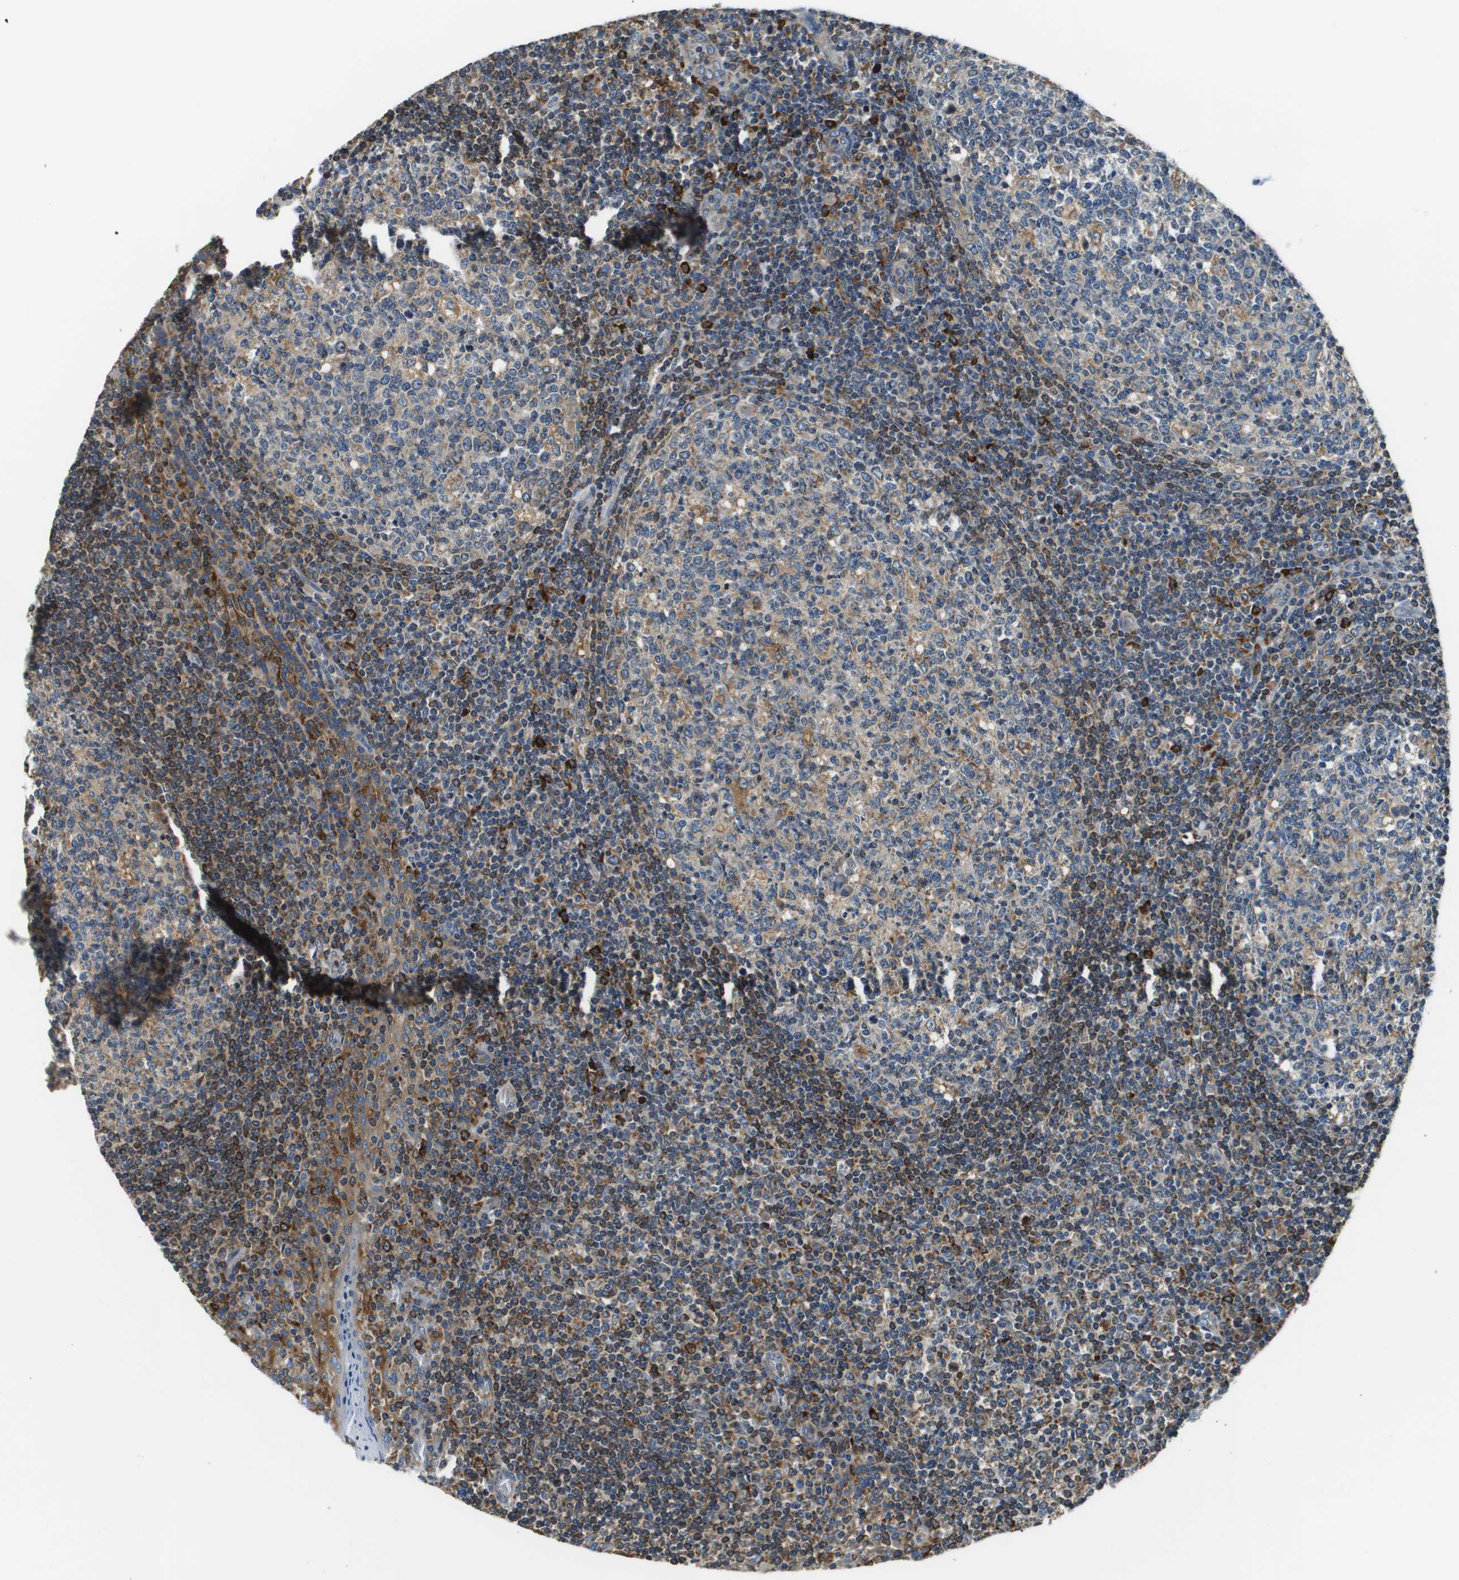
{"staining": {"intensity": "weak", "quantity": "<25%", "location": "cytoplasmic/membranous"}, "tissue": "tonsil", "cell_type": "Germinal center cells", "image_type": "normal", "snomed": [{"axis": "morphology", "description": "Normal tissue, NOS"}, {"axis": "topography", "description": "Tonsil"}], "caption": "IHC histopathology image of benign tonsil: tonsil stained with DAB (3,3'-diaminobenzidine) displays no significant protein expression in germinal center cells. The staining is performed using DAB brown chromogen with nuclei counter-stained in using hematoxylin.", "gene": "CNPY3", "patient": {"sex": "female", "age": 19}}